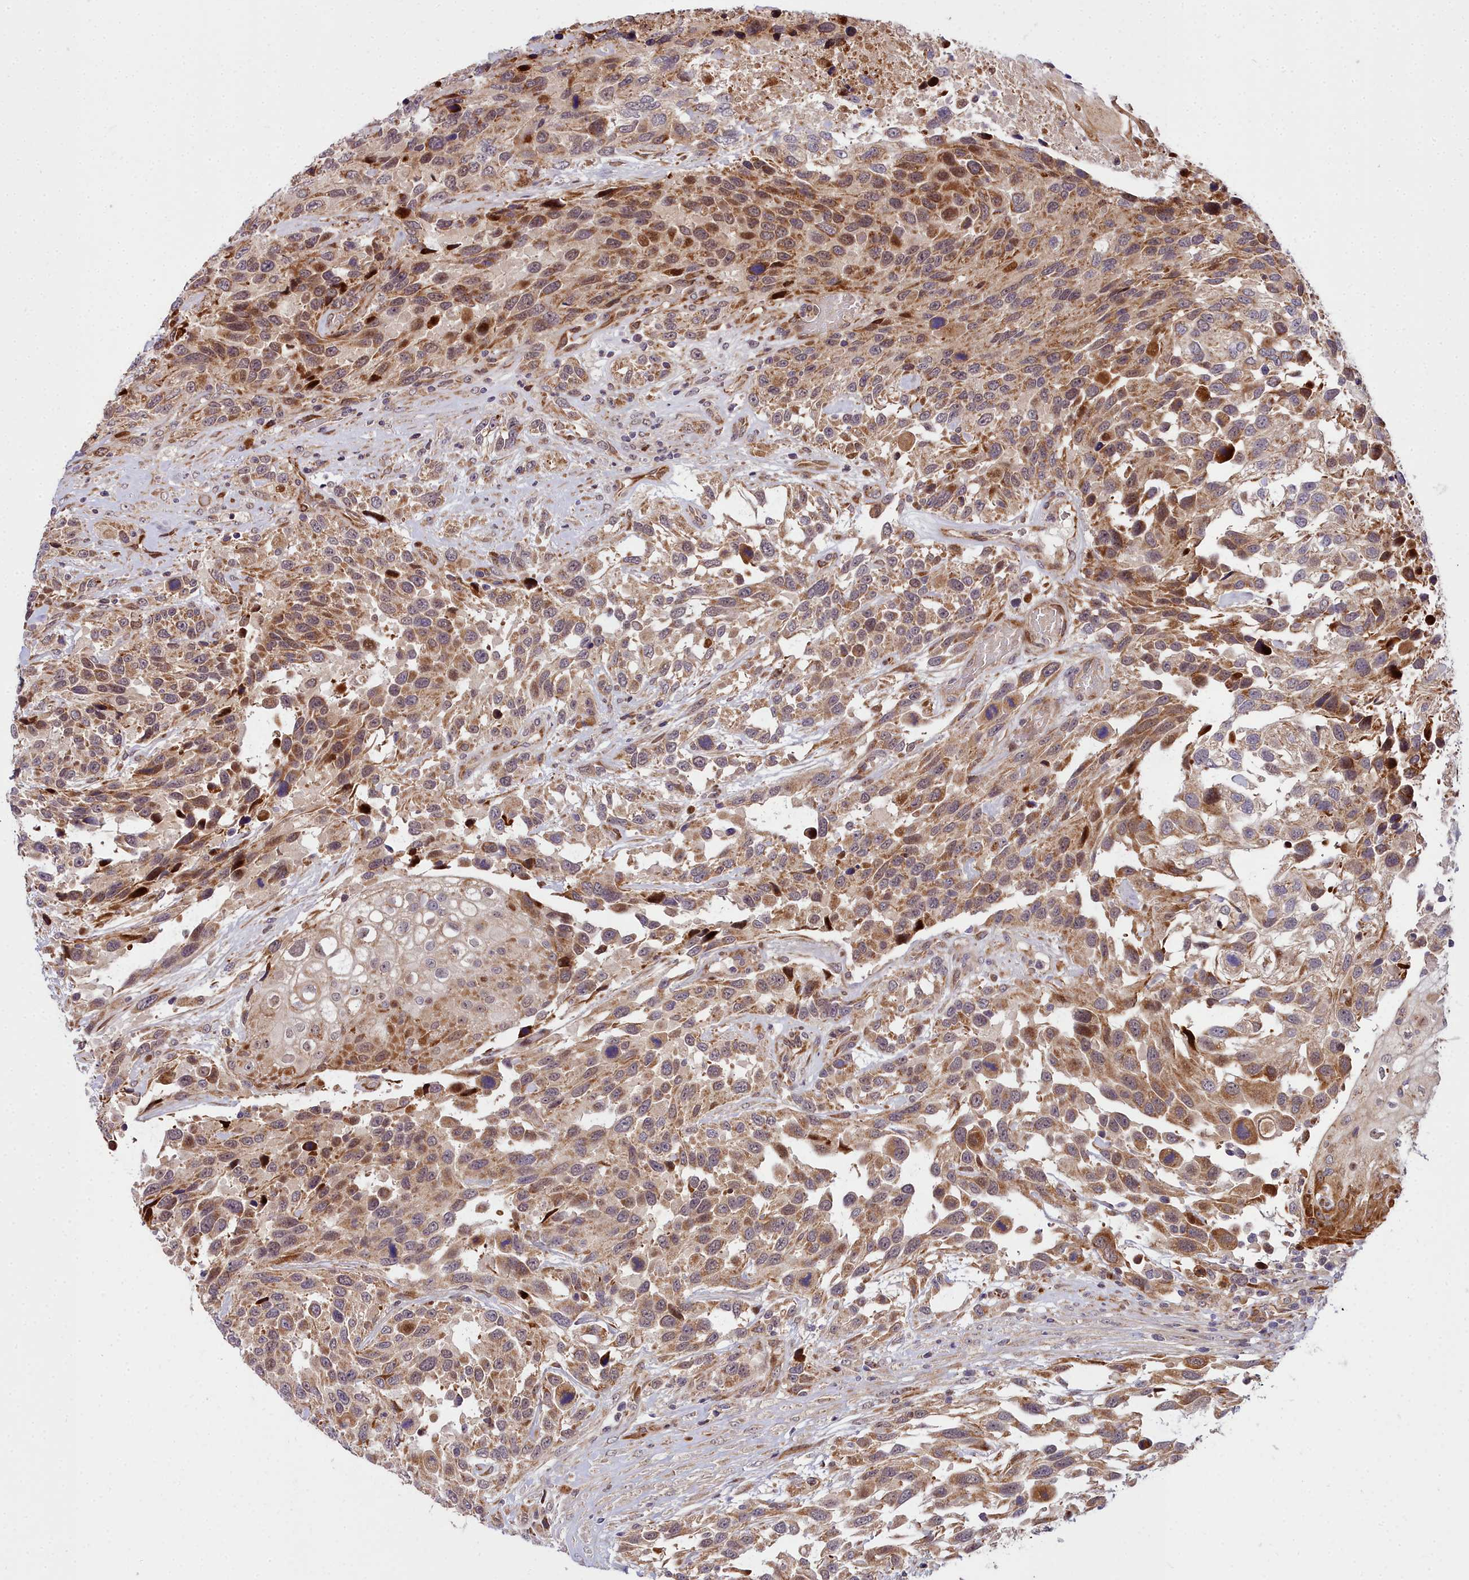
{"staining": {"intensity": "moderate", "quantity": ">75%", "location": "cytoplasmic/membranous,nuclear"}, "tissue": "urothelial cancer", "cell_type": "Tumor cells", "image_type": "cancer", "snomed": [{"axis": "morphology", "description": "Urothelial carcinoma, High grade"}, {"axis": "topography", "description": "Urinary bladder"}], "caption": "Human high-grade urothelial carcinoma stained with a brown dye displays moderate cytoplasmic/membranous and nuclear positive staining in approximately >75% of tumor cells.", "gene": "MRPS11", "patient": {"sex": "female", "age": 70}}